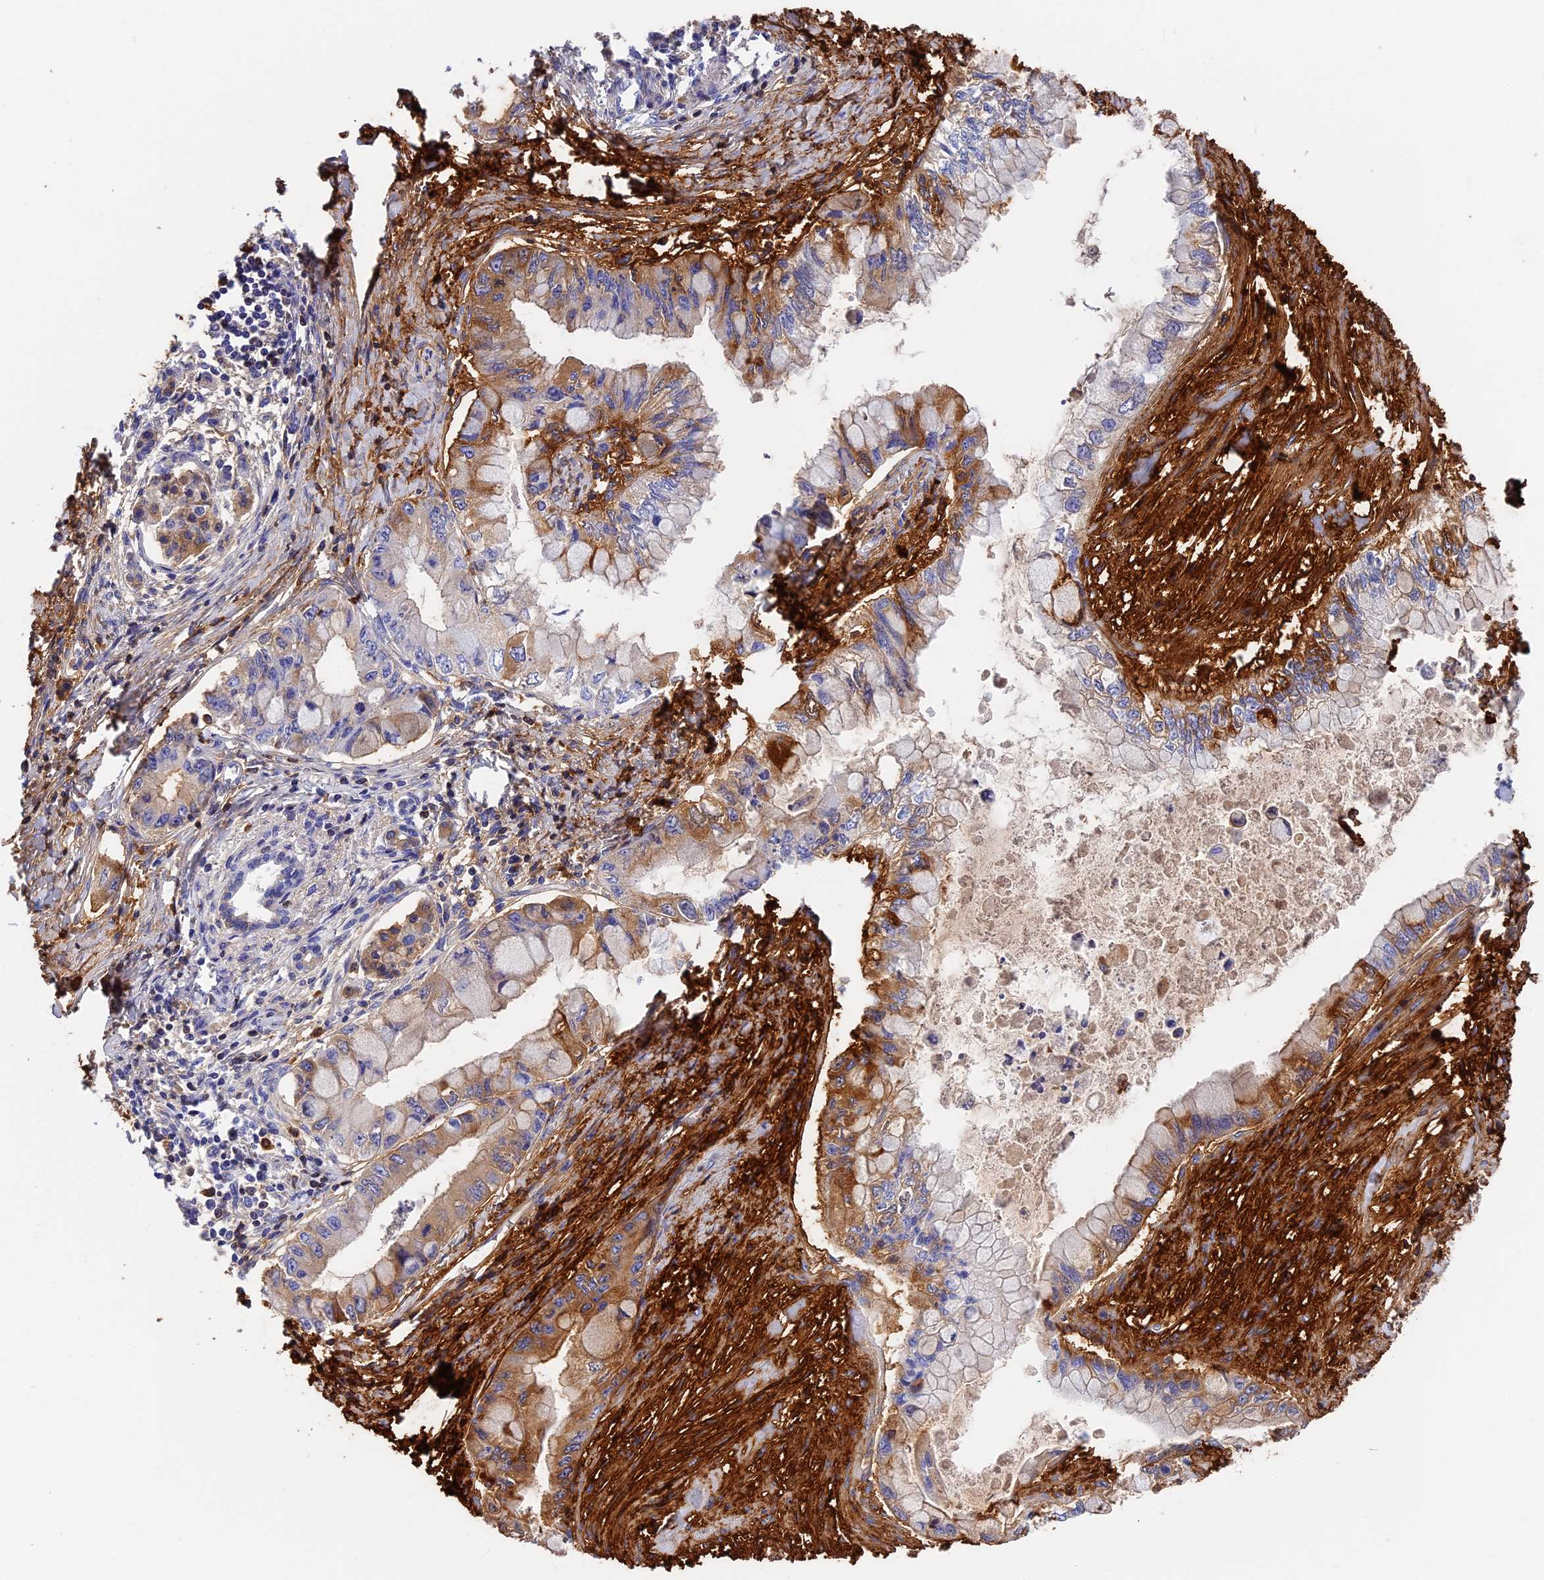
{"staining": {"intensity": "moderate", "quantity": "<25%", "location": "cytoplasmic/membranous"}, "tissue": "pancreatic cancer", "cell_type": "Tumor cells", "image_type": "cancer", "snomed": [{"axis": "morphology", "description": "Adenocarcinoma, NOS"}, {"axis": "topography", "description": "Pancreas"}], "caption": "Moderate cytoplasmic/membranous protein staining is seen in approximately <25% of tumor cells in pancreatic cancer. Using DAB (3,3'-diaminobenzidine) (brown) and hematoxylin (blue) stains, captured at high magnification using brightfield microscopy.", "gene": "ITIH1", "patient": {"sex": "male", "age": 48}}